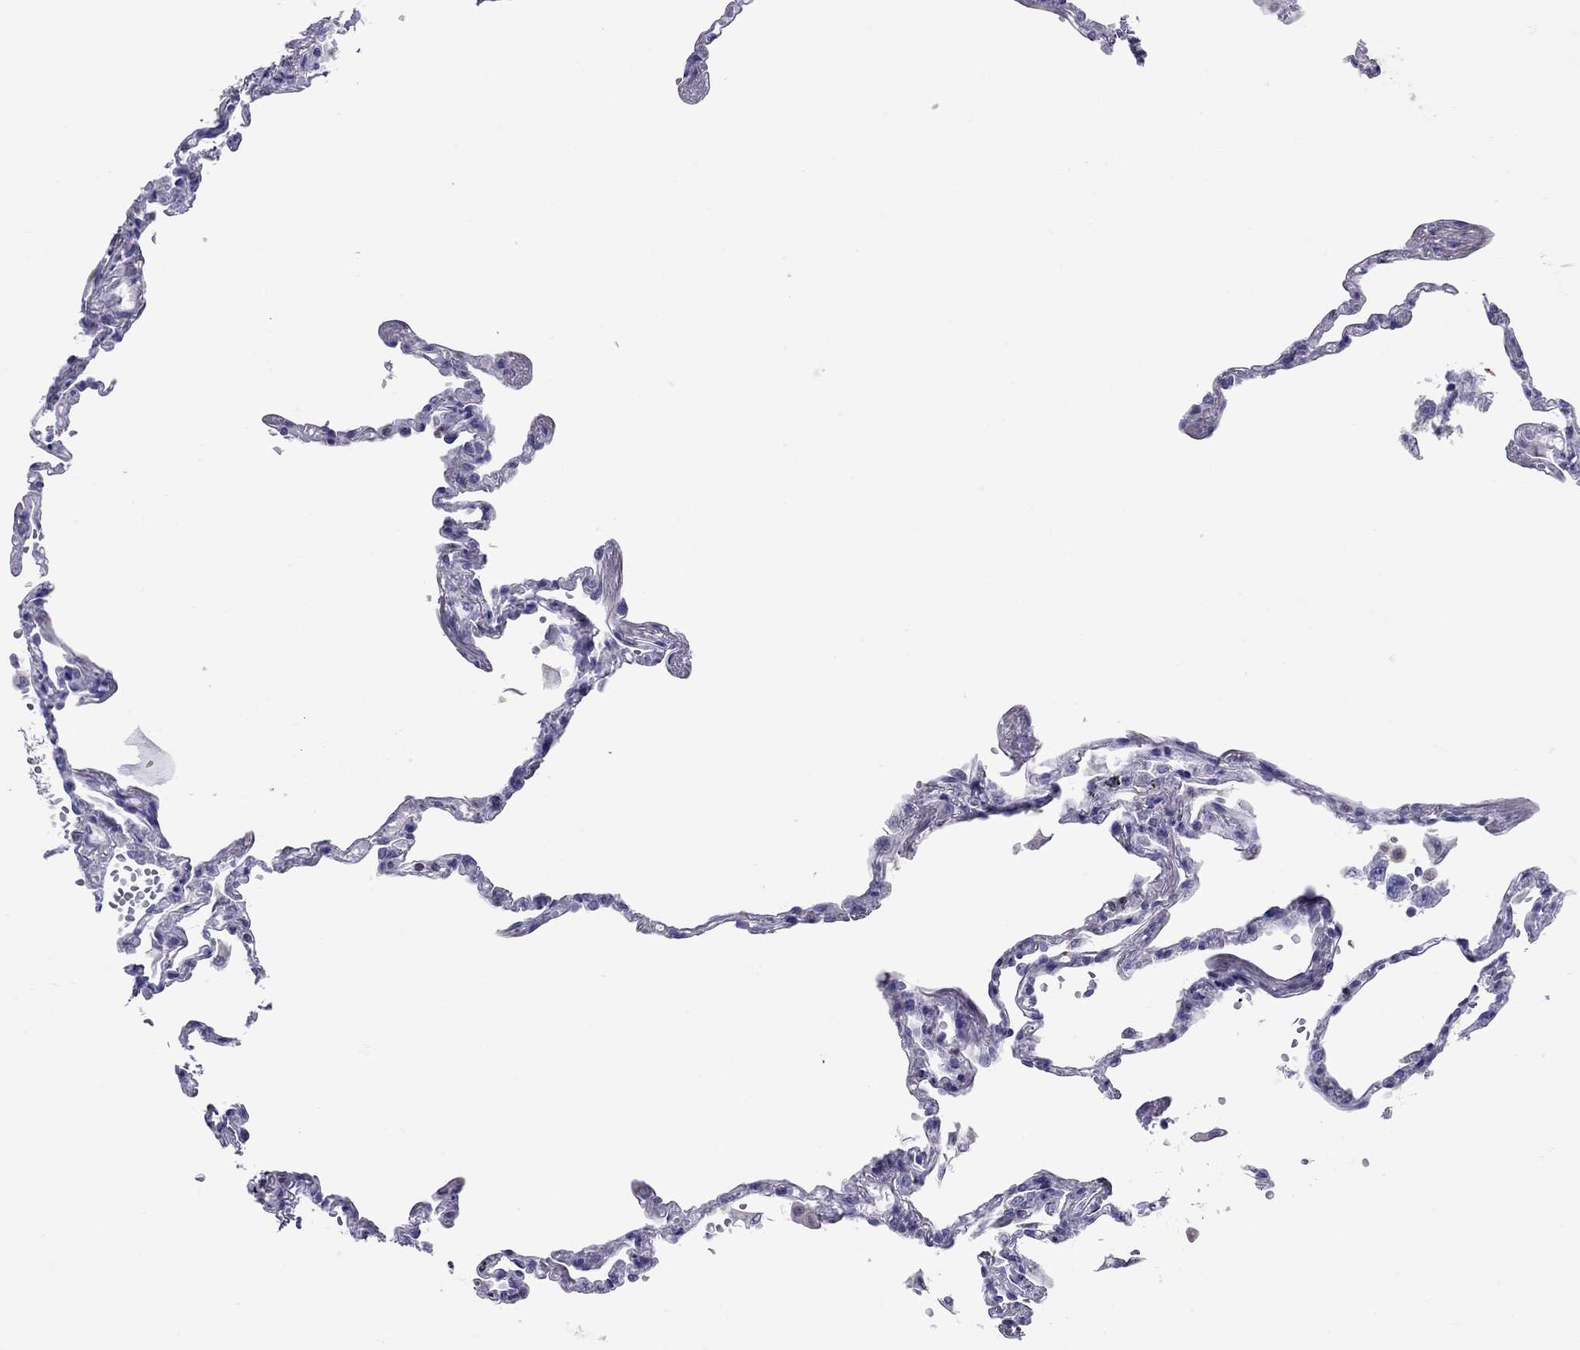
{"staining": {"intensity": "negative", "quantity": "none", "location": "none"}, "tissue": "lung", "cell_type": "Alveolar cells", "image_type": "normal", "snomed": [{"axis": "morphology", "description": "Normal tissue, NOS"}, {"axis": "topography", "description": "Lung"}], "caption": "IHC image of benign lung stained for a protein (brown), which exhibits no staining in alveolar cells.", "gene": "SLC46A2", "patient": {"sex": "male", "age": 78}}